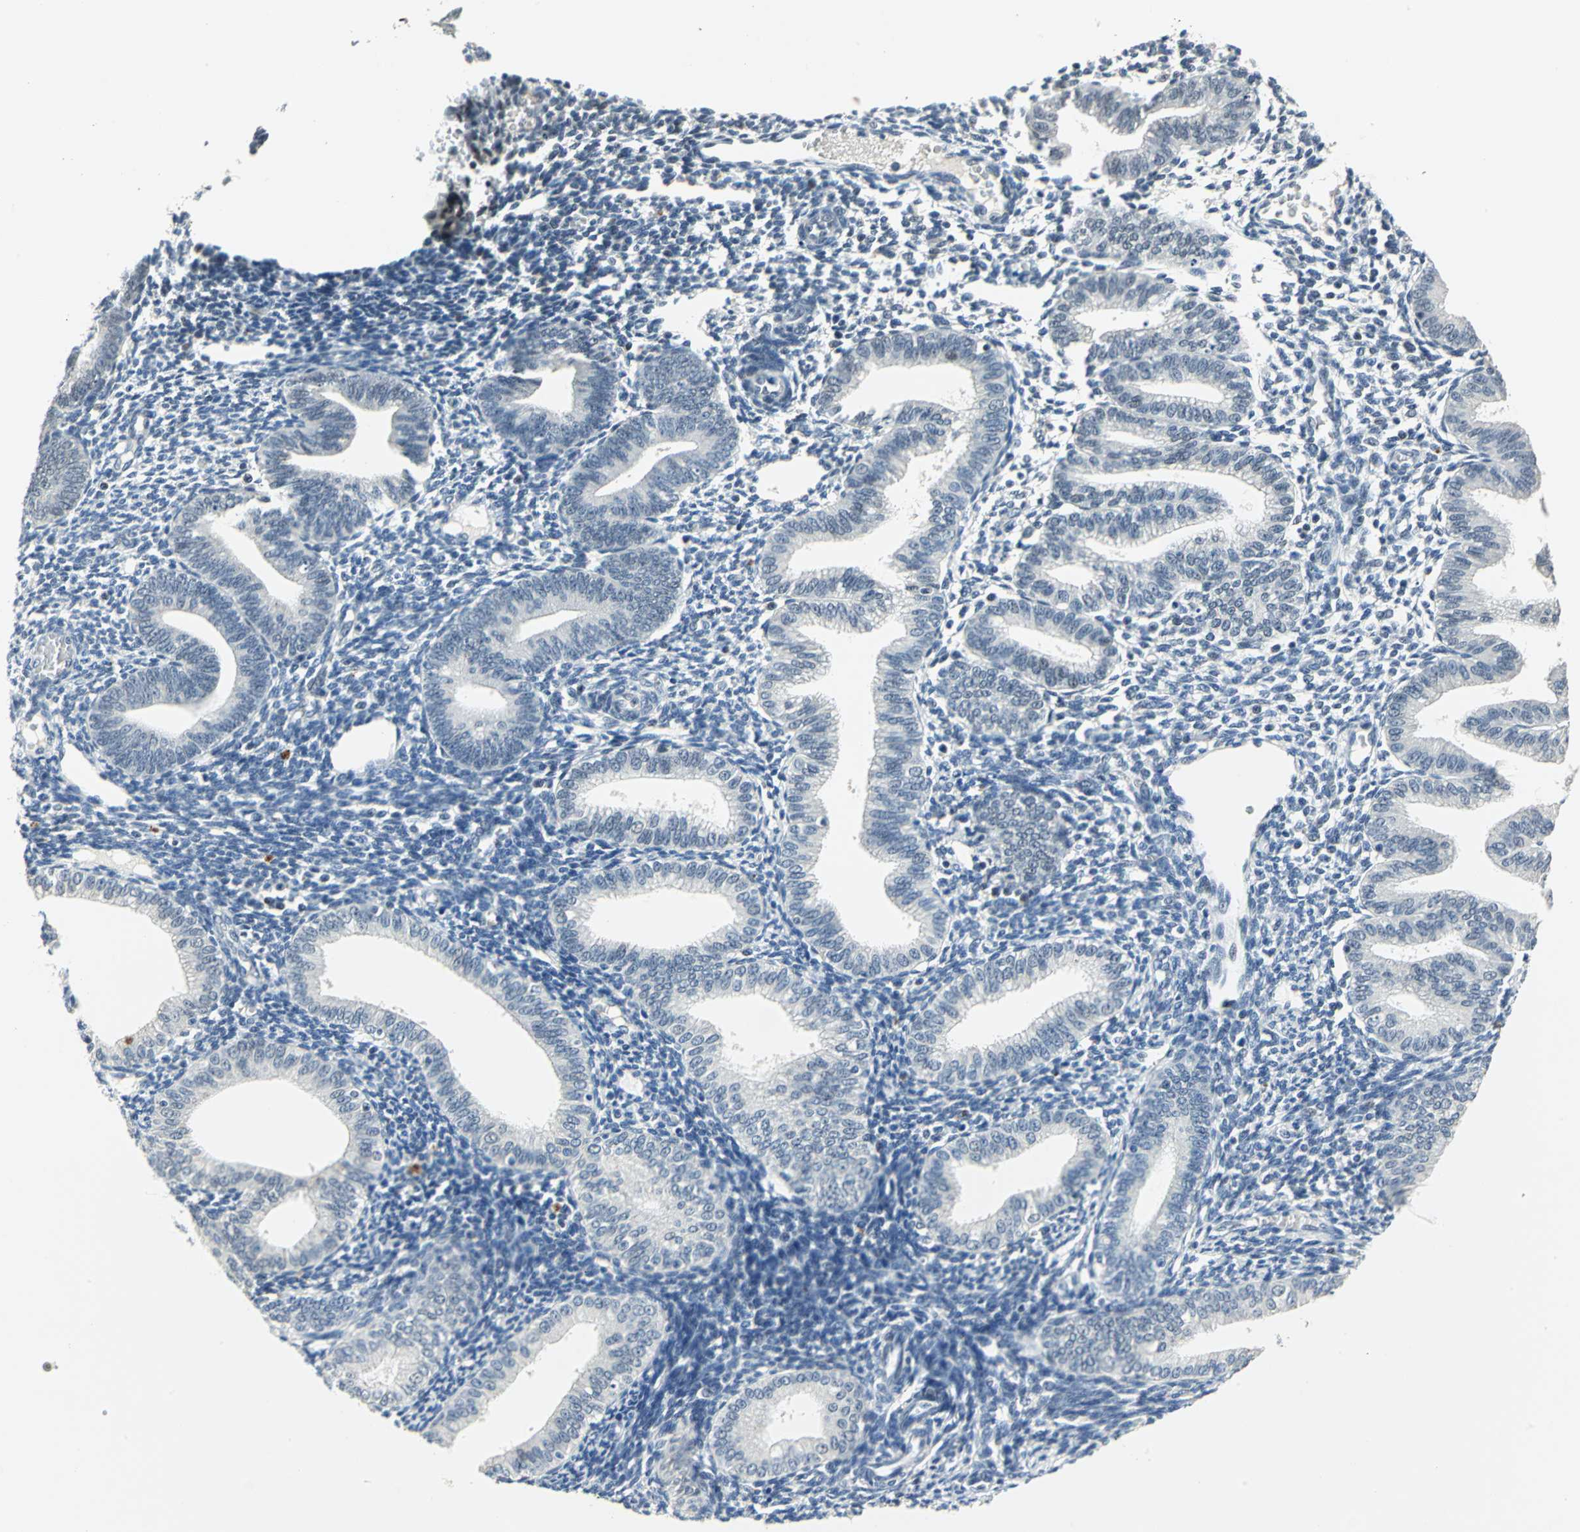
{"staining": {"intensity": "negative", "quantity": "none", "location": "none"}, "tissue": "endometrium", "cell_type": "Cells in endometrial stroma", "image_type": "normal", "snomed": [{"axis": "morphology", "description": "Normal tissue, NOS"}, {"axis": "topography", "description": "Endometrium"}], "caption": "Endometrium stained for a protein using immunohistochemistry (IHC) exhibits no staining cells in endometrial stroma.", "gene": "RAD17", "patient": {"sex": "female", "age": 61}}